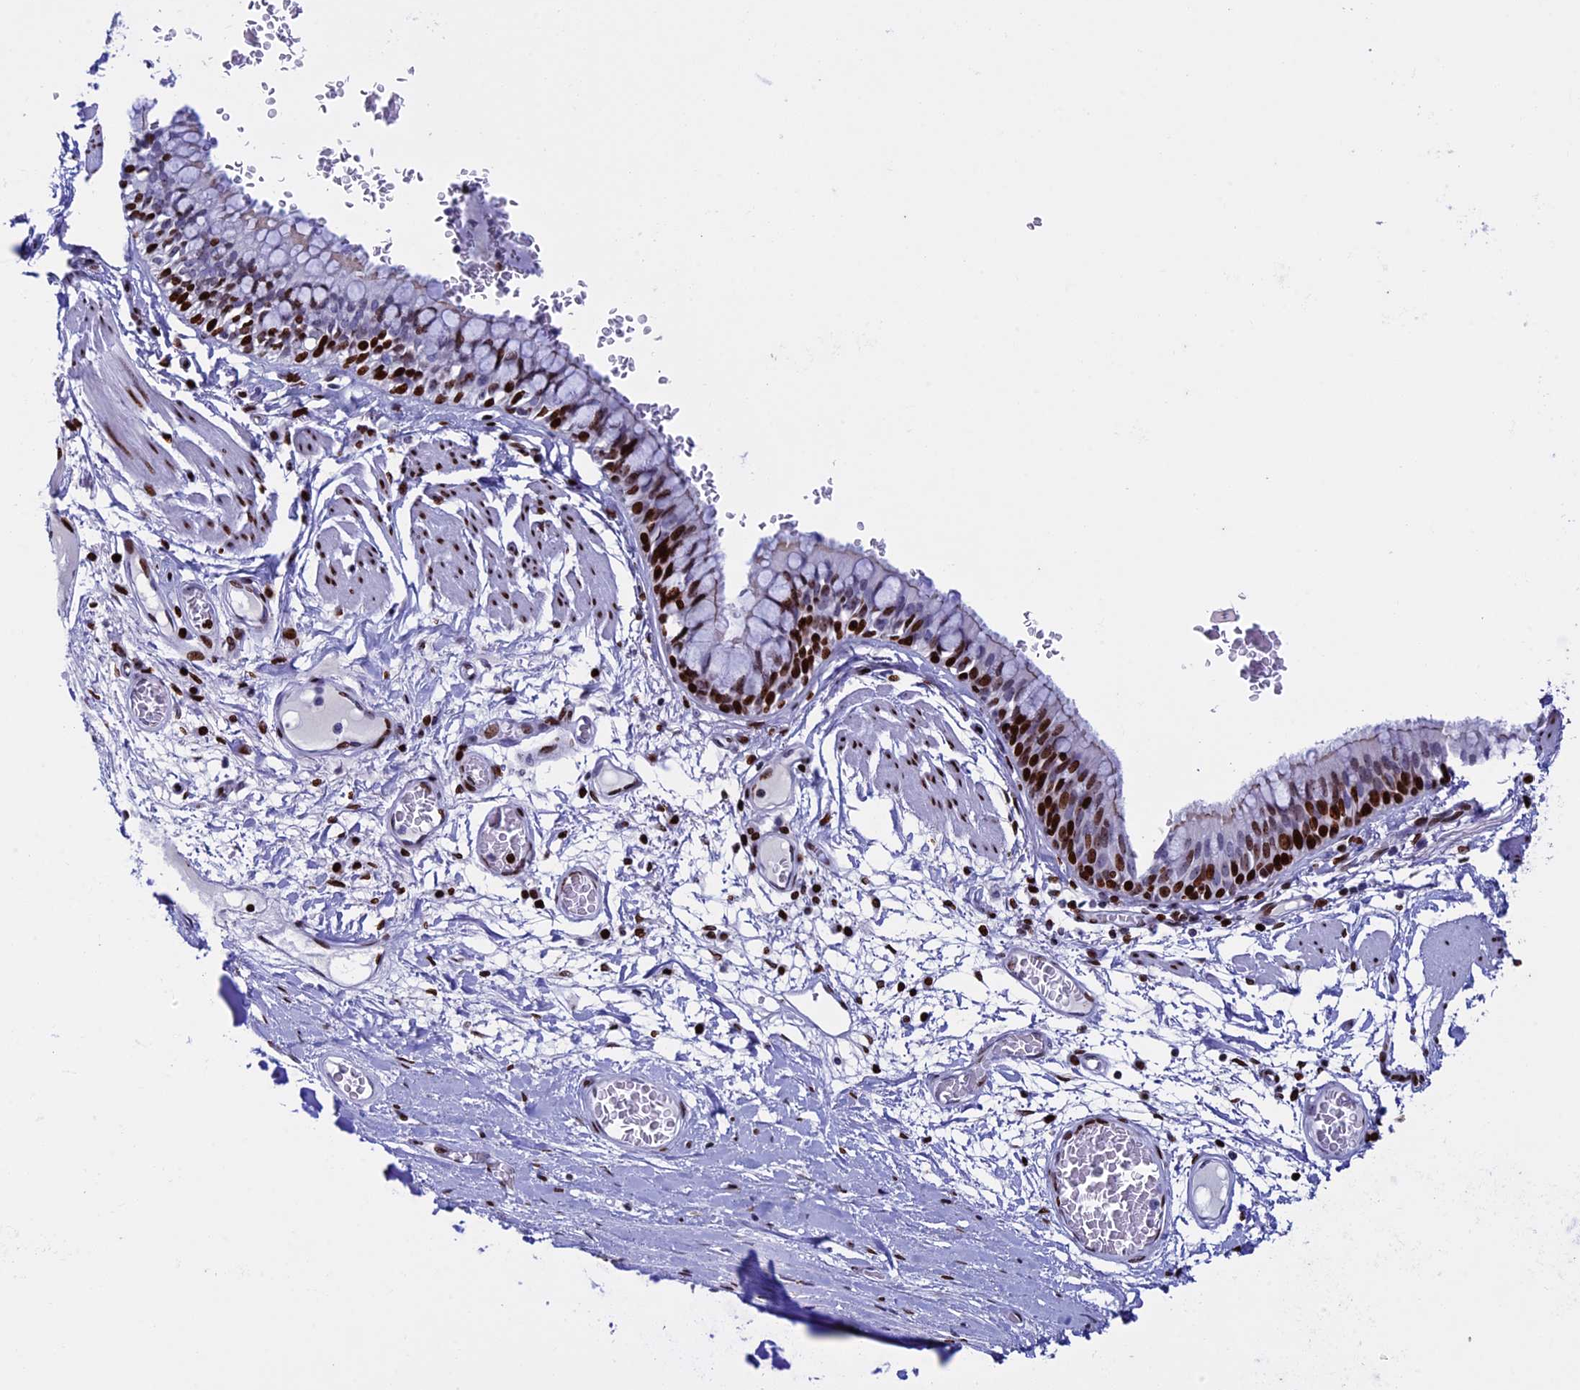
{"staining": {"intensity": "strong", "quantity": "25%-75%", "location": "nuclear"}, "tissue": "bronchus", "cell_type": "Respiratory epithelial cells", "image_type": "normal", "snomed": [{"axis": "morphology", "description": "Normal tissue, NOS"}, {"axis": "topography", "description": "Cartilage tissue"}, {"axis": "topography", "description": "Bronchus"}], "caption": "Protein expression analysis of benign human bronchus reveals strong nuclear positivity in approximately 25%-75% of respiratory epithelial cells. Using DAB (brown) and hematoxylin (blue) stains, captured at high magnification using brightfield microscopy.", "gene": "BTBD3", "patient": {"sex": "female", "age": 36}}